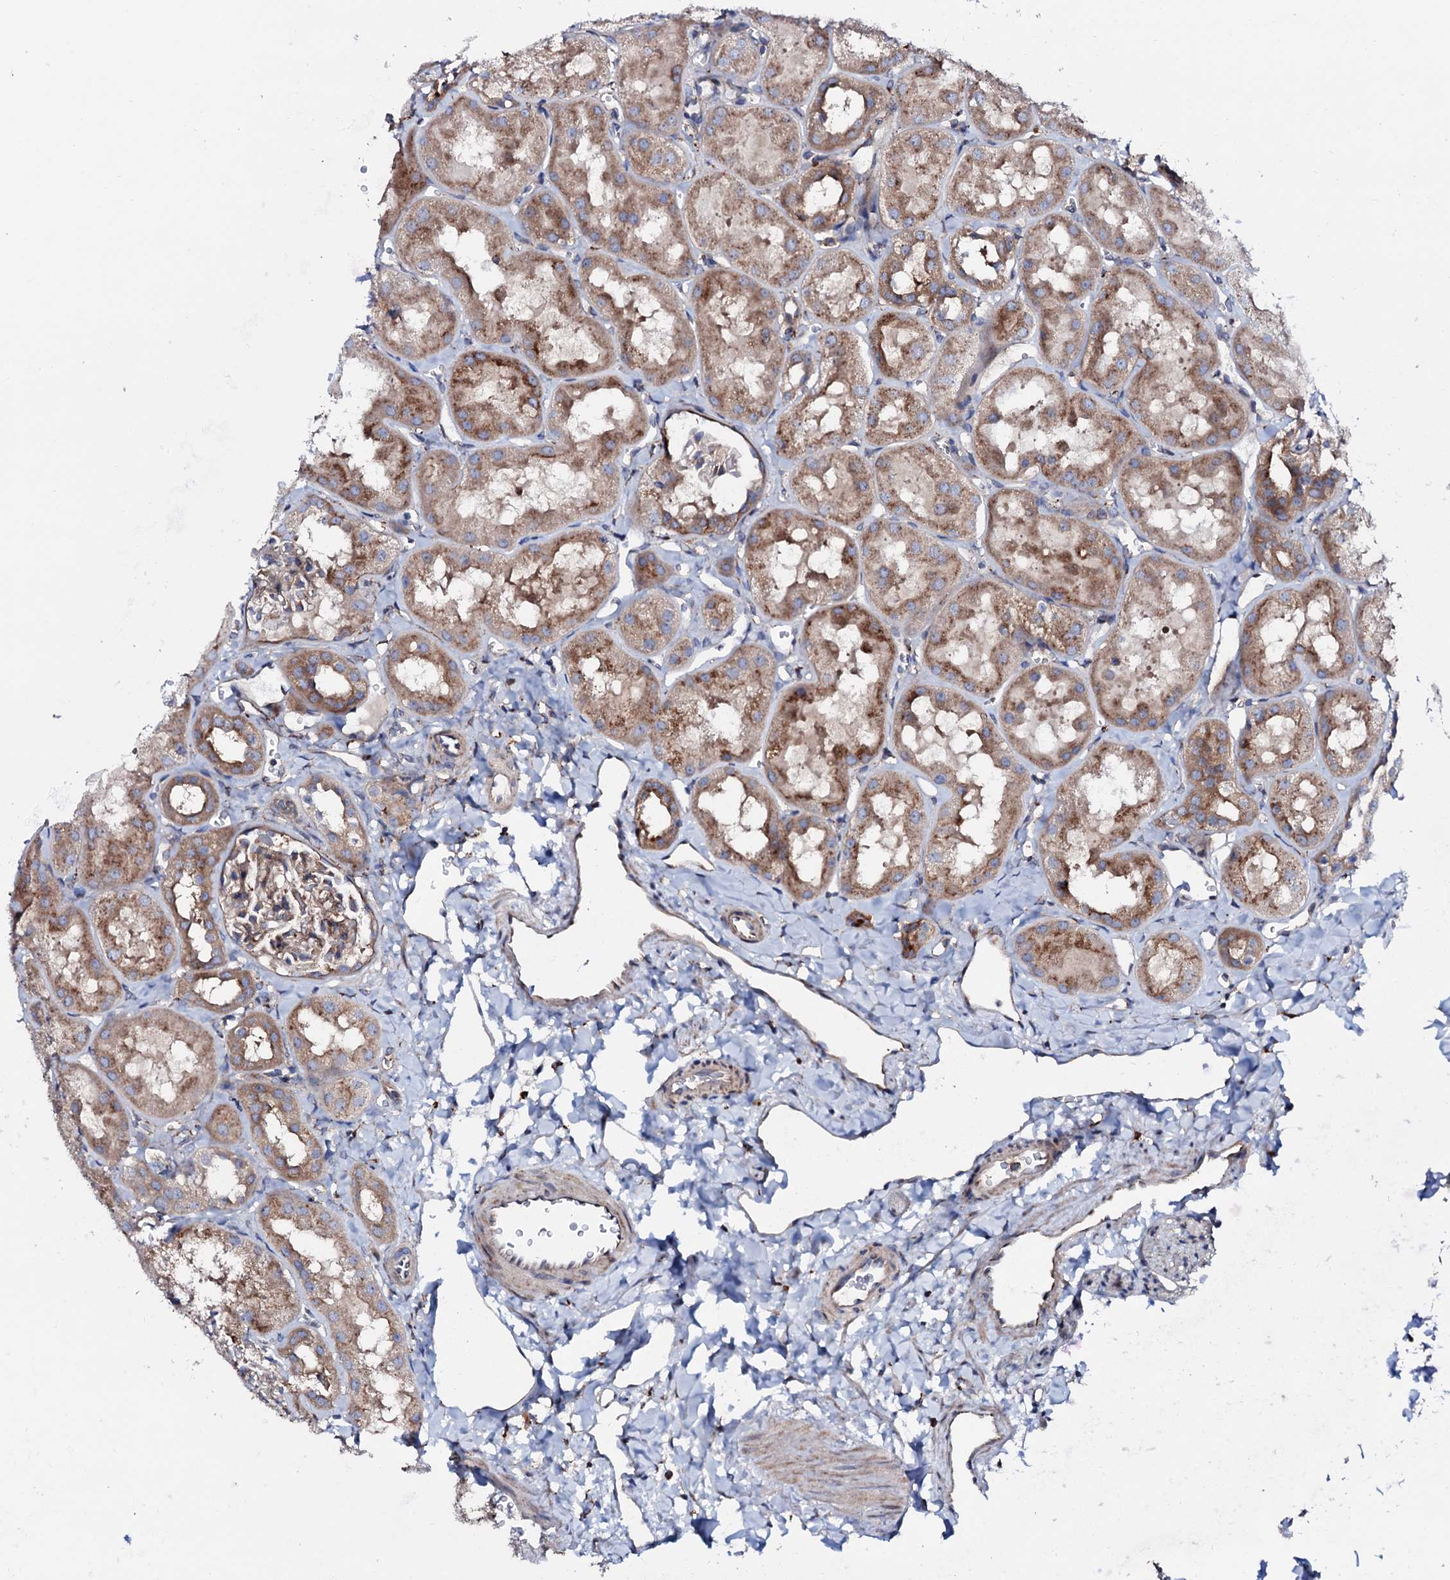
{"staining": {"intensity": "weak", "quantity": "25%-75%", "location": "cytoplasmic/membranous"}, "tissue": "kidney", "cell_type": "Cells in glomeruli", "image_type": "normal", "snomed": [{"axis": "morphology", "description": "Normal tissue, NOS"}, {"axis": "topography", "description": "Kidney"}, {"axis": "topography", "description": "Urinary bladder"}], "caption": "Protein staining of normal kidney demonstrates weak cytoplasmic/membranous staining in approximately 25%-75% of cells in glomeruli. The protein of interest is stained brown, and the nuclei are stained in blue (DAB (3,3'-diaminobenzidine) IHC with brightfield microscopy, high magnification).", "gene": "P2RX4", "patient": {"sex": "male", "age": 16}}